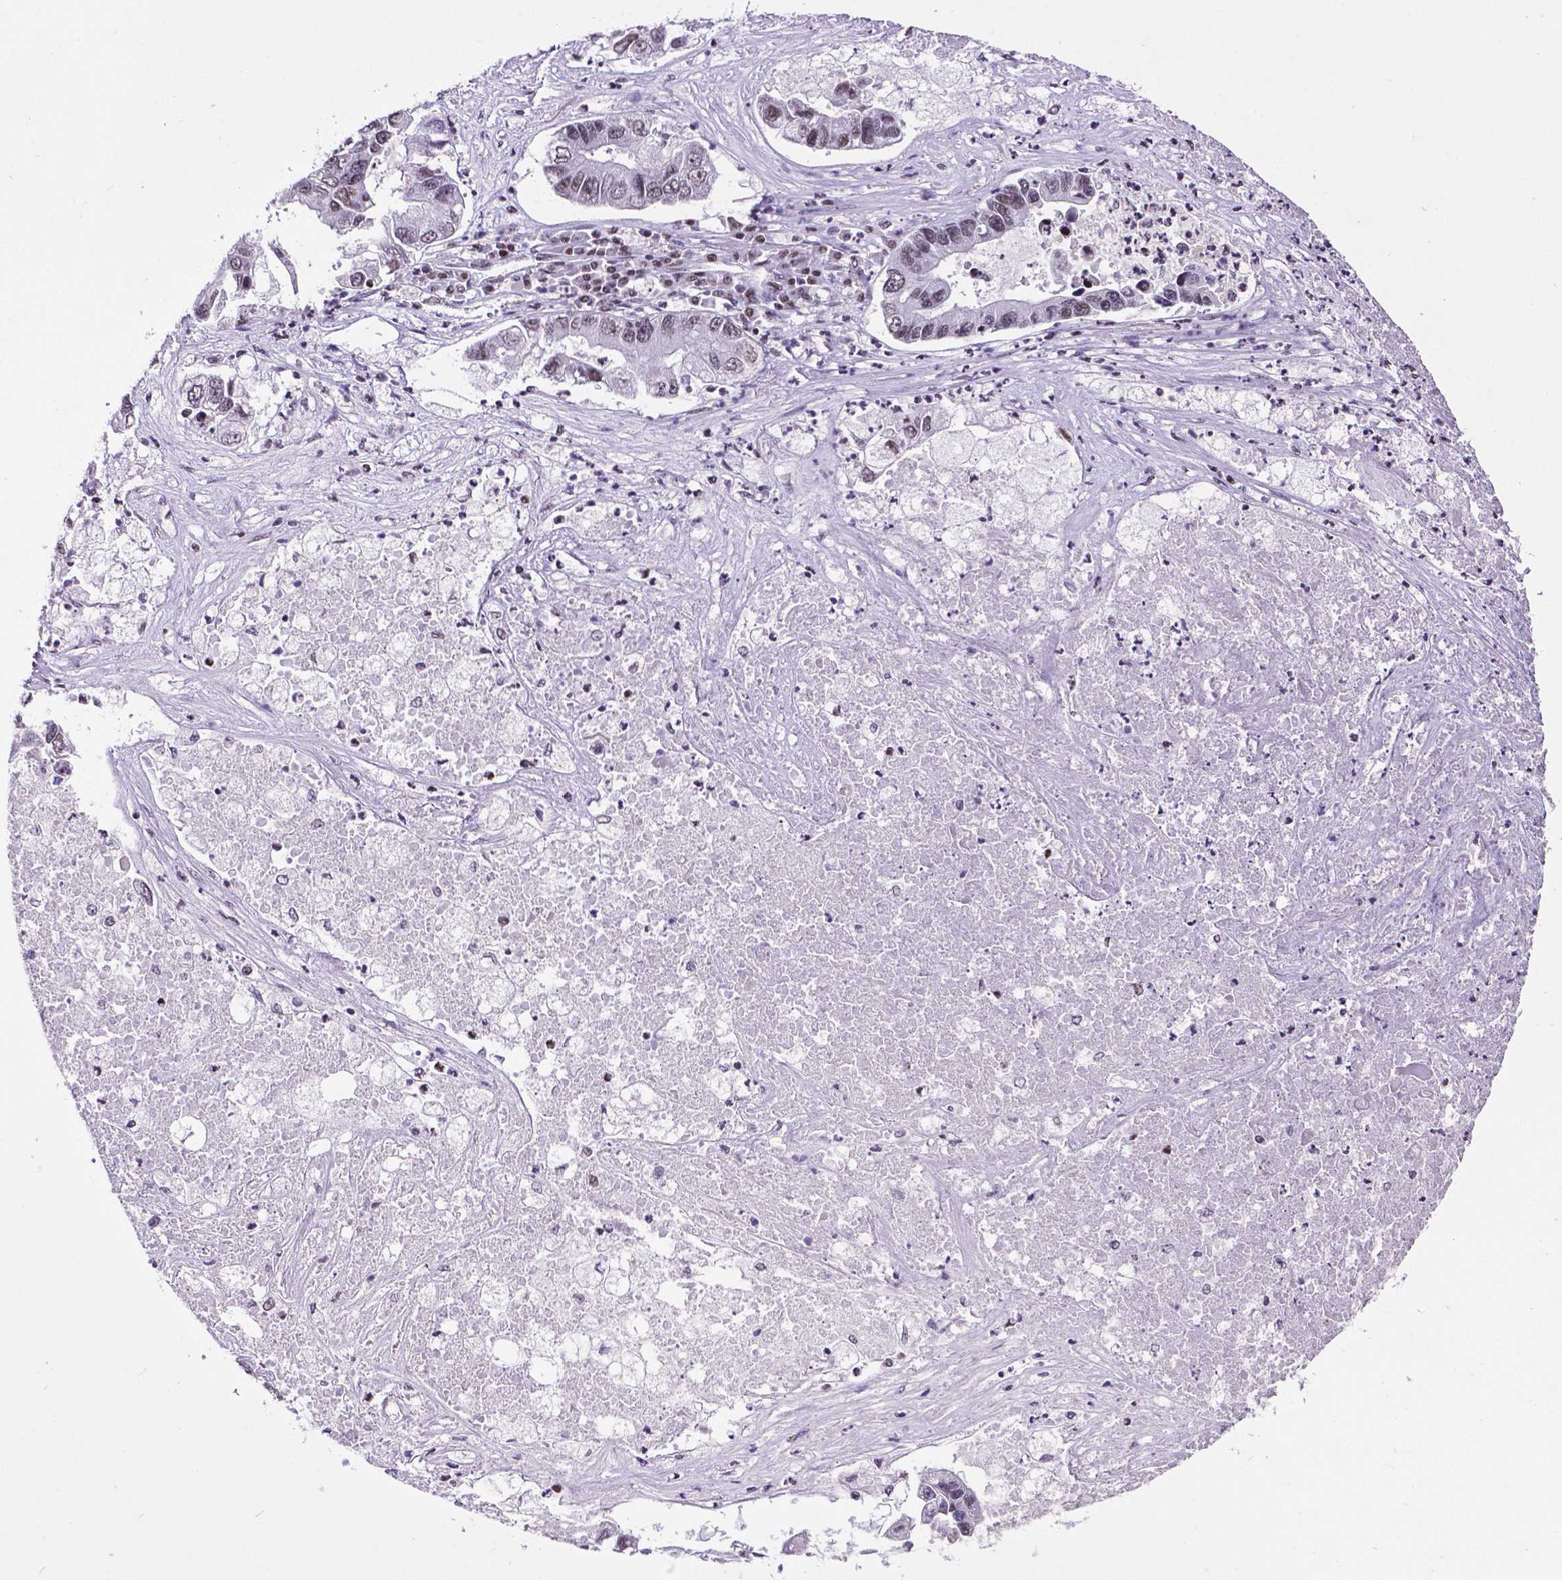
{"staining": {"intensity": "weak", "quantity": "25%-75%", "location": "nuclear"}, "tissue": "lung cancer", "cell_type": "Tumor cells", "image_type": "cancer", "snomed": [{"axis": "morphology", "description": "Adenocarcinoma, NOS"}, {"axis": "topography", "description": "Bronchus"}, {"axis": "topography", "description": "Lung"}], "caption": "Brown immunohistochemical staining in human adenocarcinoma (lung) demonstrates weak nuclear staining in about 25%-75% of tumor cells.", "gene": "CTCF", "patient": {"sex": "female", "age": 51}}